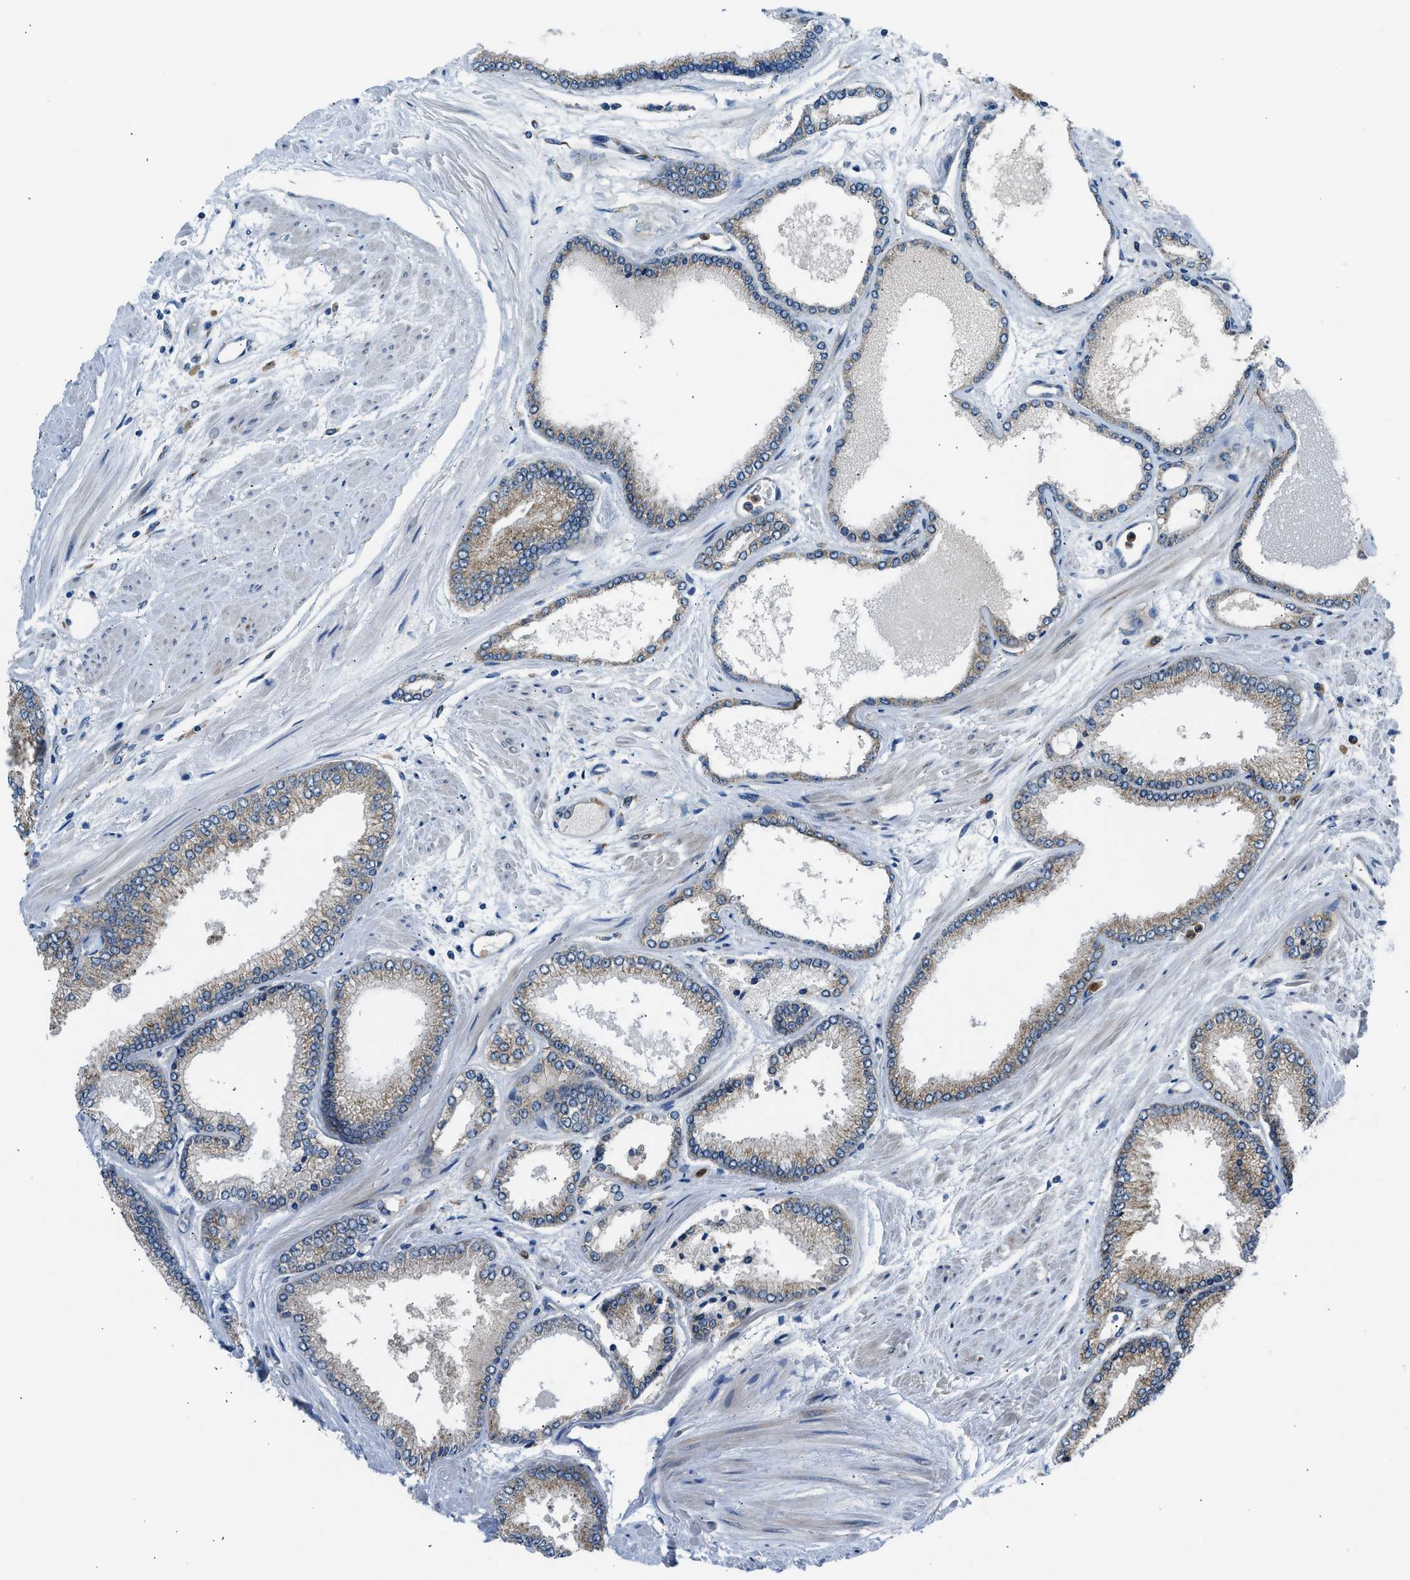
{"staining": {"intensity": "weak", "quantity": ">75%", "location": "cytoplasmic/membranous"}, "tissue": "prostate cancer", "cell_type": "Tumor cells", "image_type": "cancer", "snomed": [{"axis": "morphology", "description": "Adenocarcinoma, High grade"}, {"axis": "topography", "description": "Prostate"}], "caption": "A photomicrograph showing weak cytoplasmic/membranous staining in approximately >75% of tumor cells in prostate cancer (high-grade adenocarcinoma), as visualized by brown immunohistochemical staining.", "gene": "EDARADD", "patient": {"sex": "male", "age": 61}}